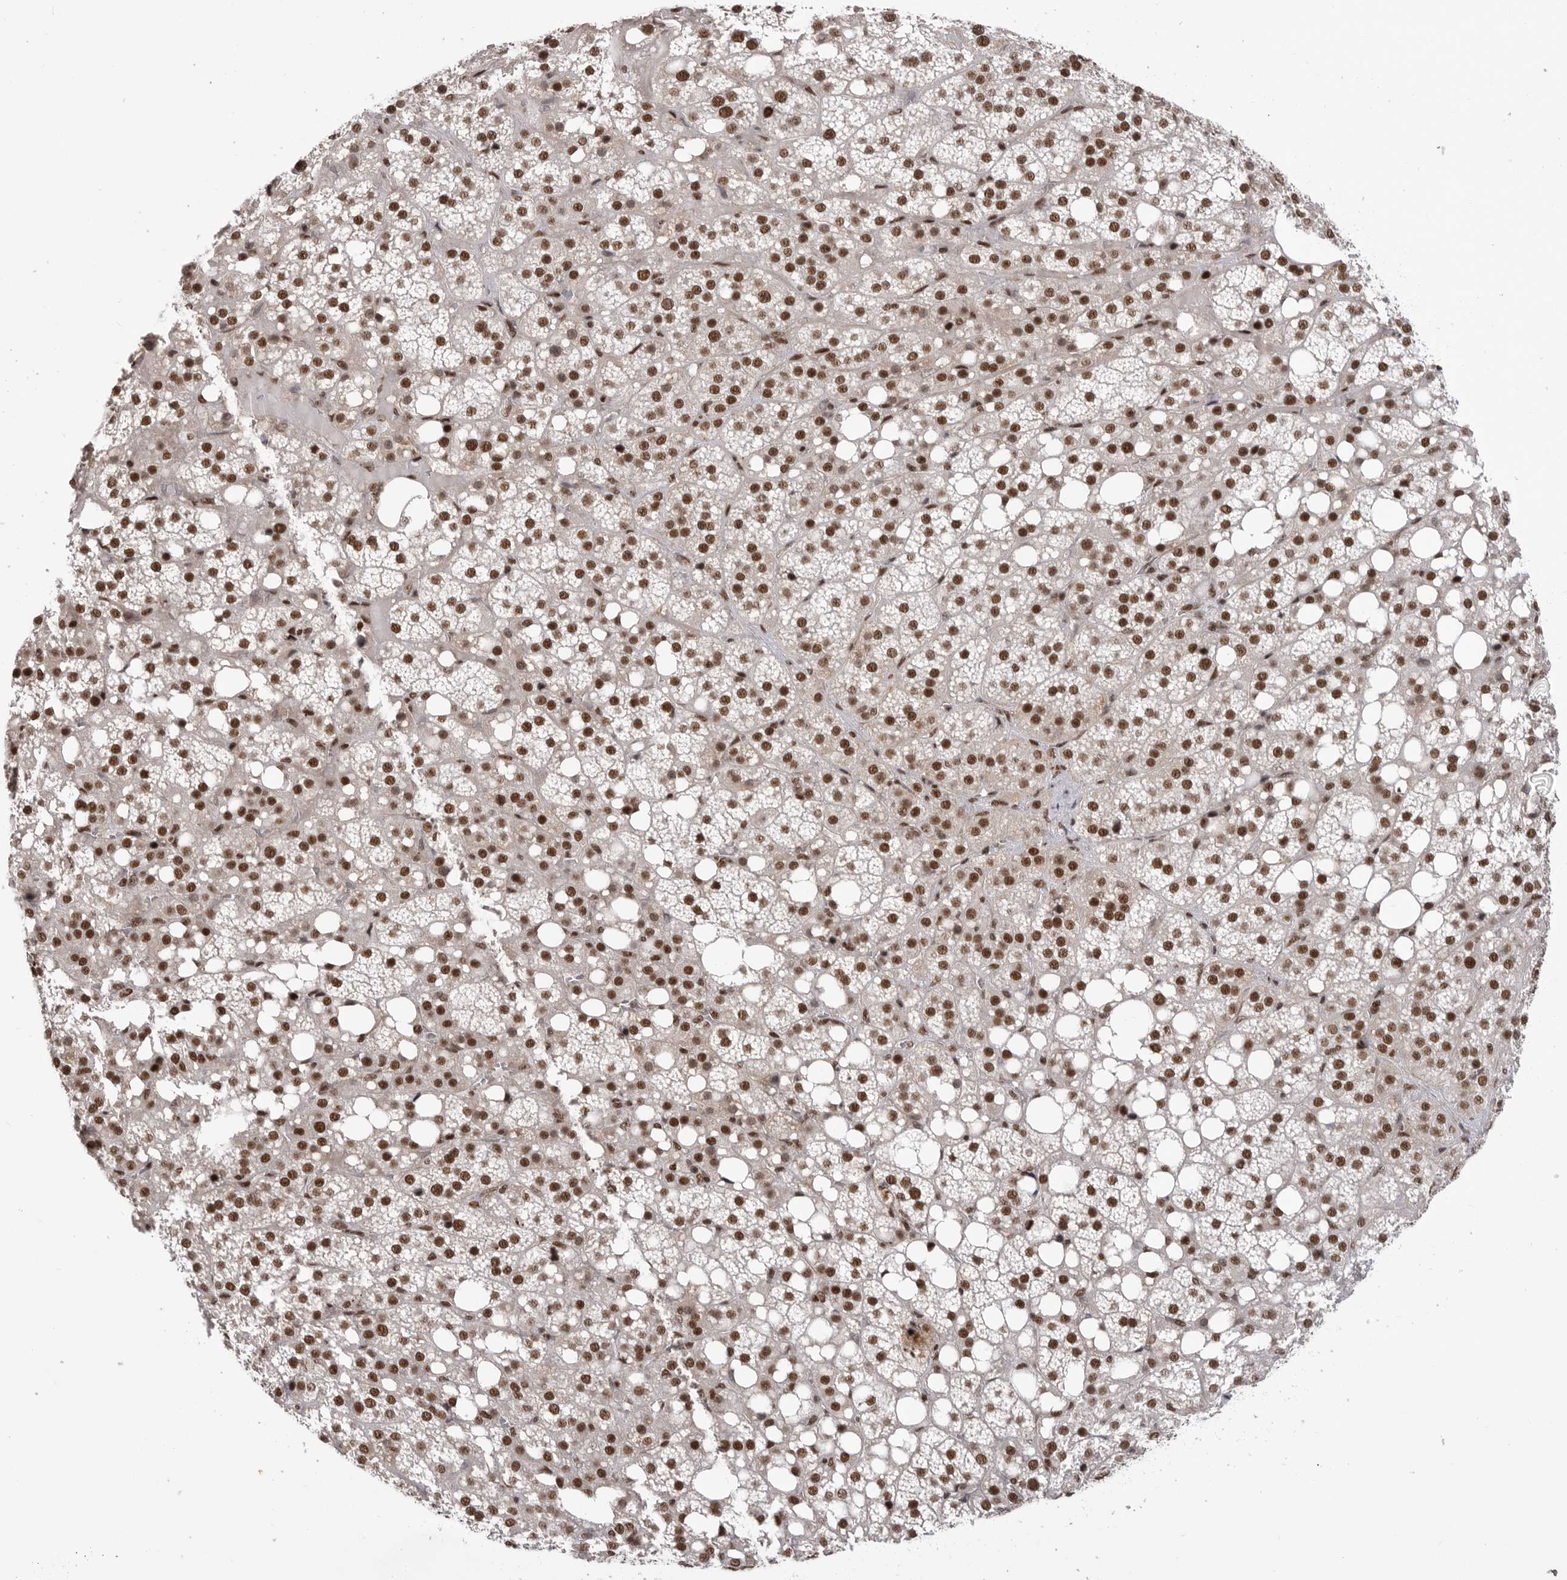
{"staining": {"intensity": "strong", "quantity": ">75%", "location": "nuclear"}, "tissue": "adrenal gland", "cell_type": "Glandular cells", "image_type": "normal", "snomed": [{"axis": "morphology", "description": "Normal tissue, NOS"}, {"axis": "topography", "description": "Adrenal gland"}], "caption": "Protein analysis of benign adrenal gland exhibits strong nuclear expression in approximately >75% of glandular cells. (Brightfield microscopy of DAB IHC at high magnification).", "gene": "PPP1R8", "patient": {"sex": "female", "age": 59}}